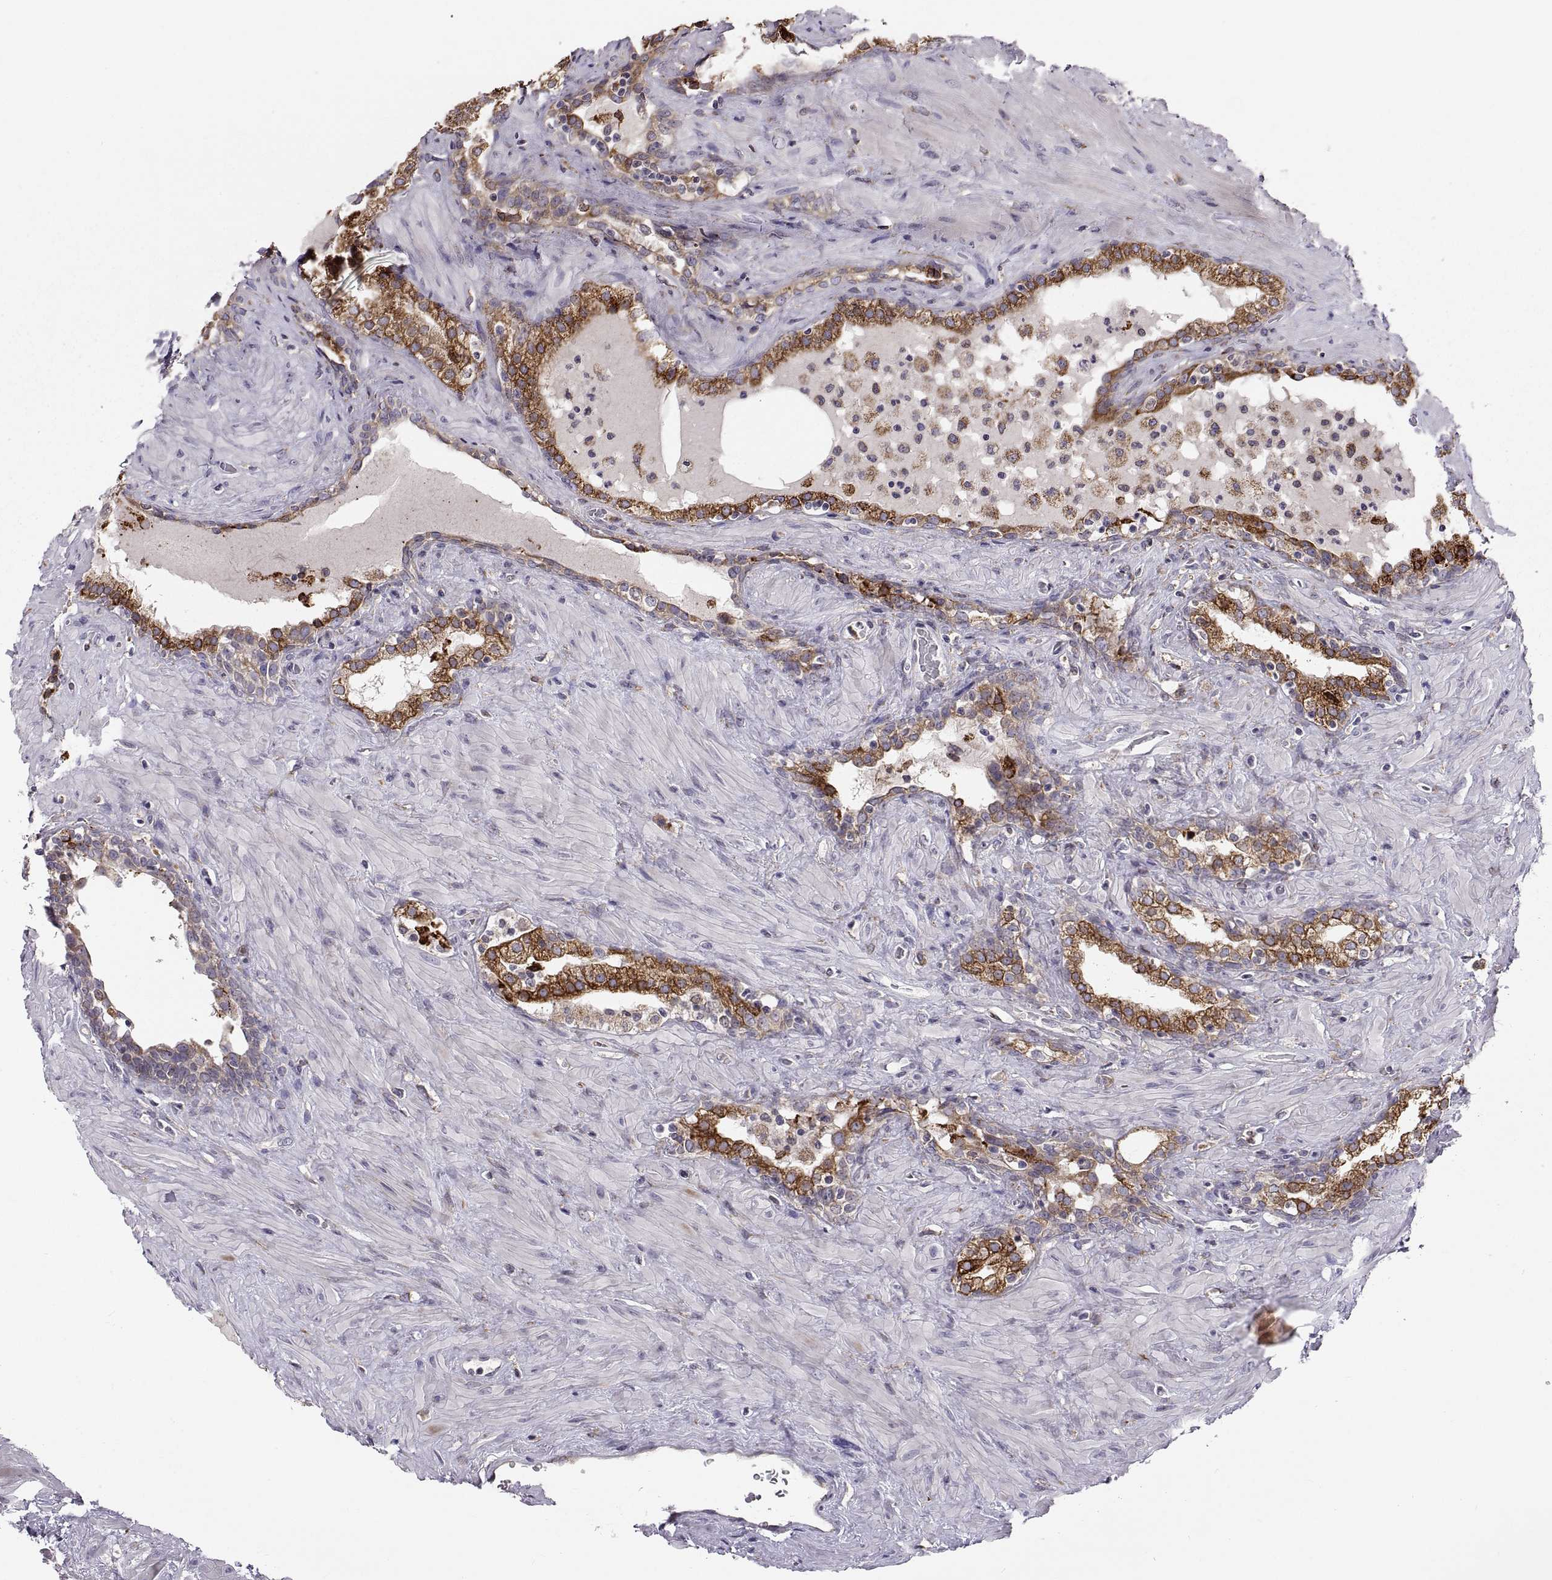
{"staining": {"intensity": "strong", "quantity": ">75%", "location": "cytoplasmic/membranous"}, "tissue": "prostate", "cell_type": "Glandular cells", "image_type": "normal", "snomed": [{"axis": "morphology", "description": "Normal tissue, NOS"}, {"axis": "topography", "description": "Prostate"}], "caption": "Immunohistochemical staining of benign prostate demonstrates high levels of strong cytoplasmic/membranous staining in about >75% of glandular cells.", "gene": "PLEKHB2", "patient": {"sex": "male", "age": 48}}